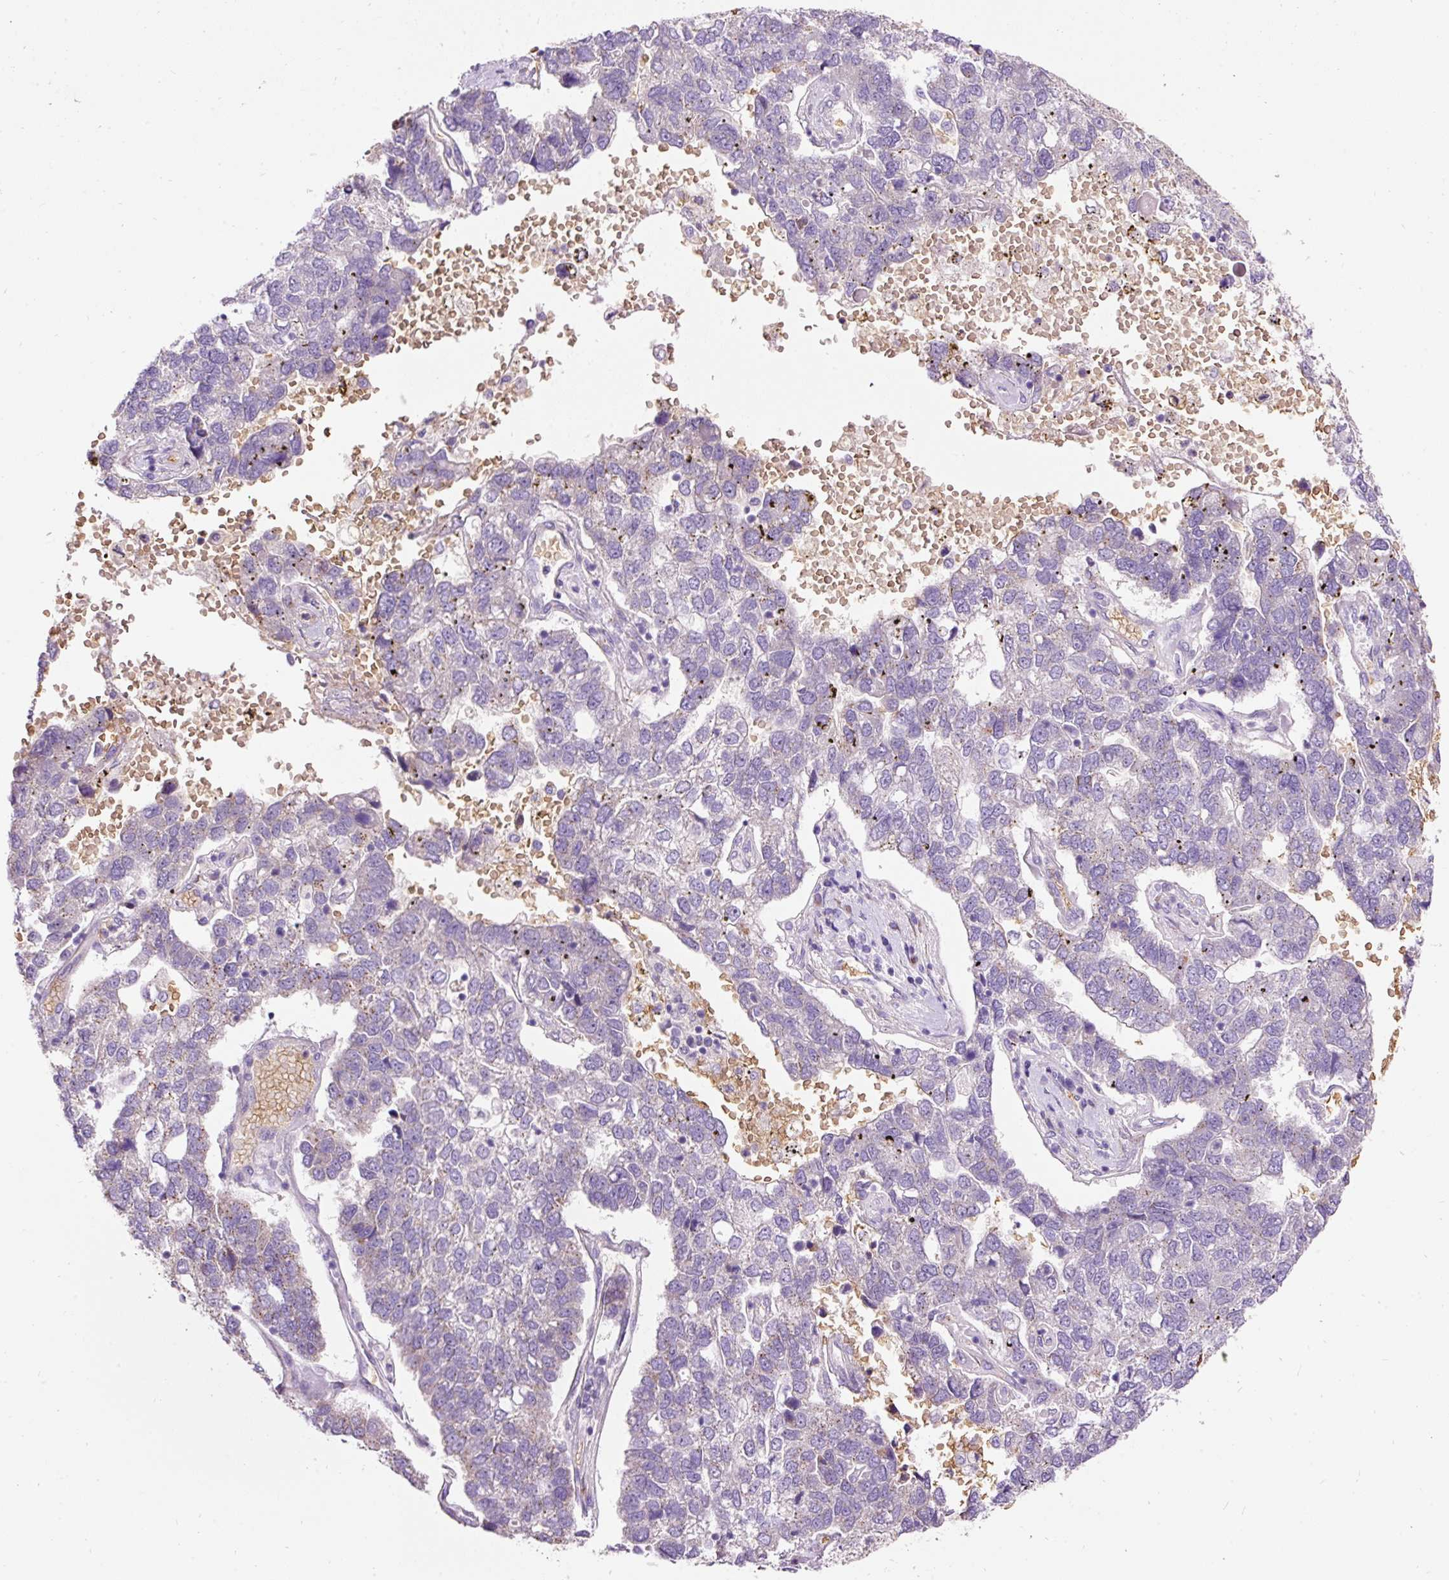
{"staining": {"intensity": "negative", "quantity": "none", "location": "none"}, "tissue": "pancreatic cancer", "cell_type": "Tumor cells", "image_type": "cancer", "snomed": [{"axis": "morphology", "description": "Adenocarcinoma, NOS"}, {"axis": "topography", "description": "Pancreas"}], "caption": "This image is of pancreatic cancer stained with immunohistochemistry to label a protein in brown with the nuclei are counter-stained blue. There is no expression in tumor cells.", "gene": "PRRC2A", "patient": {"sex": "female", "age": 61}}